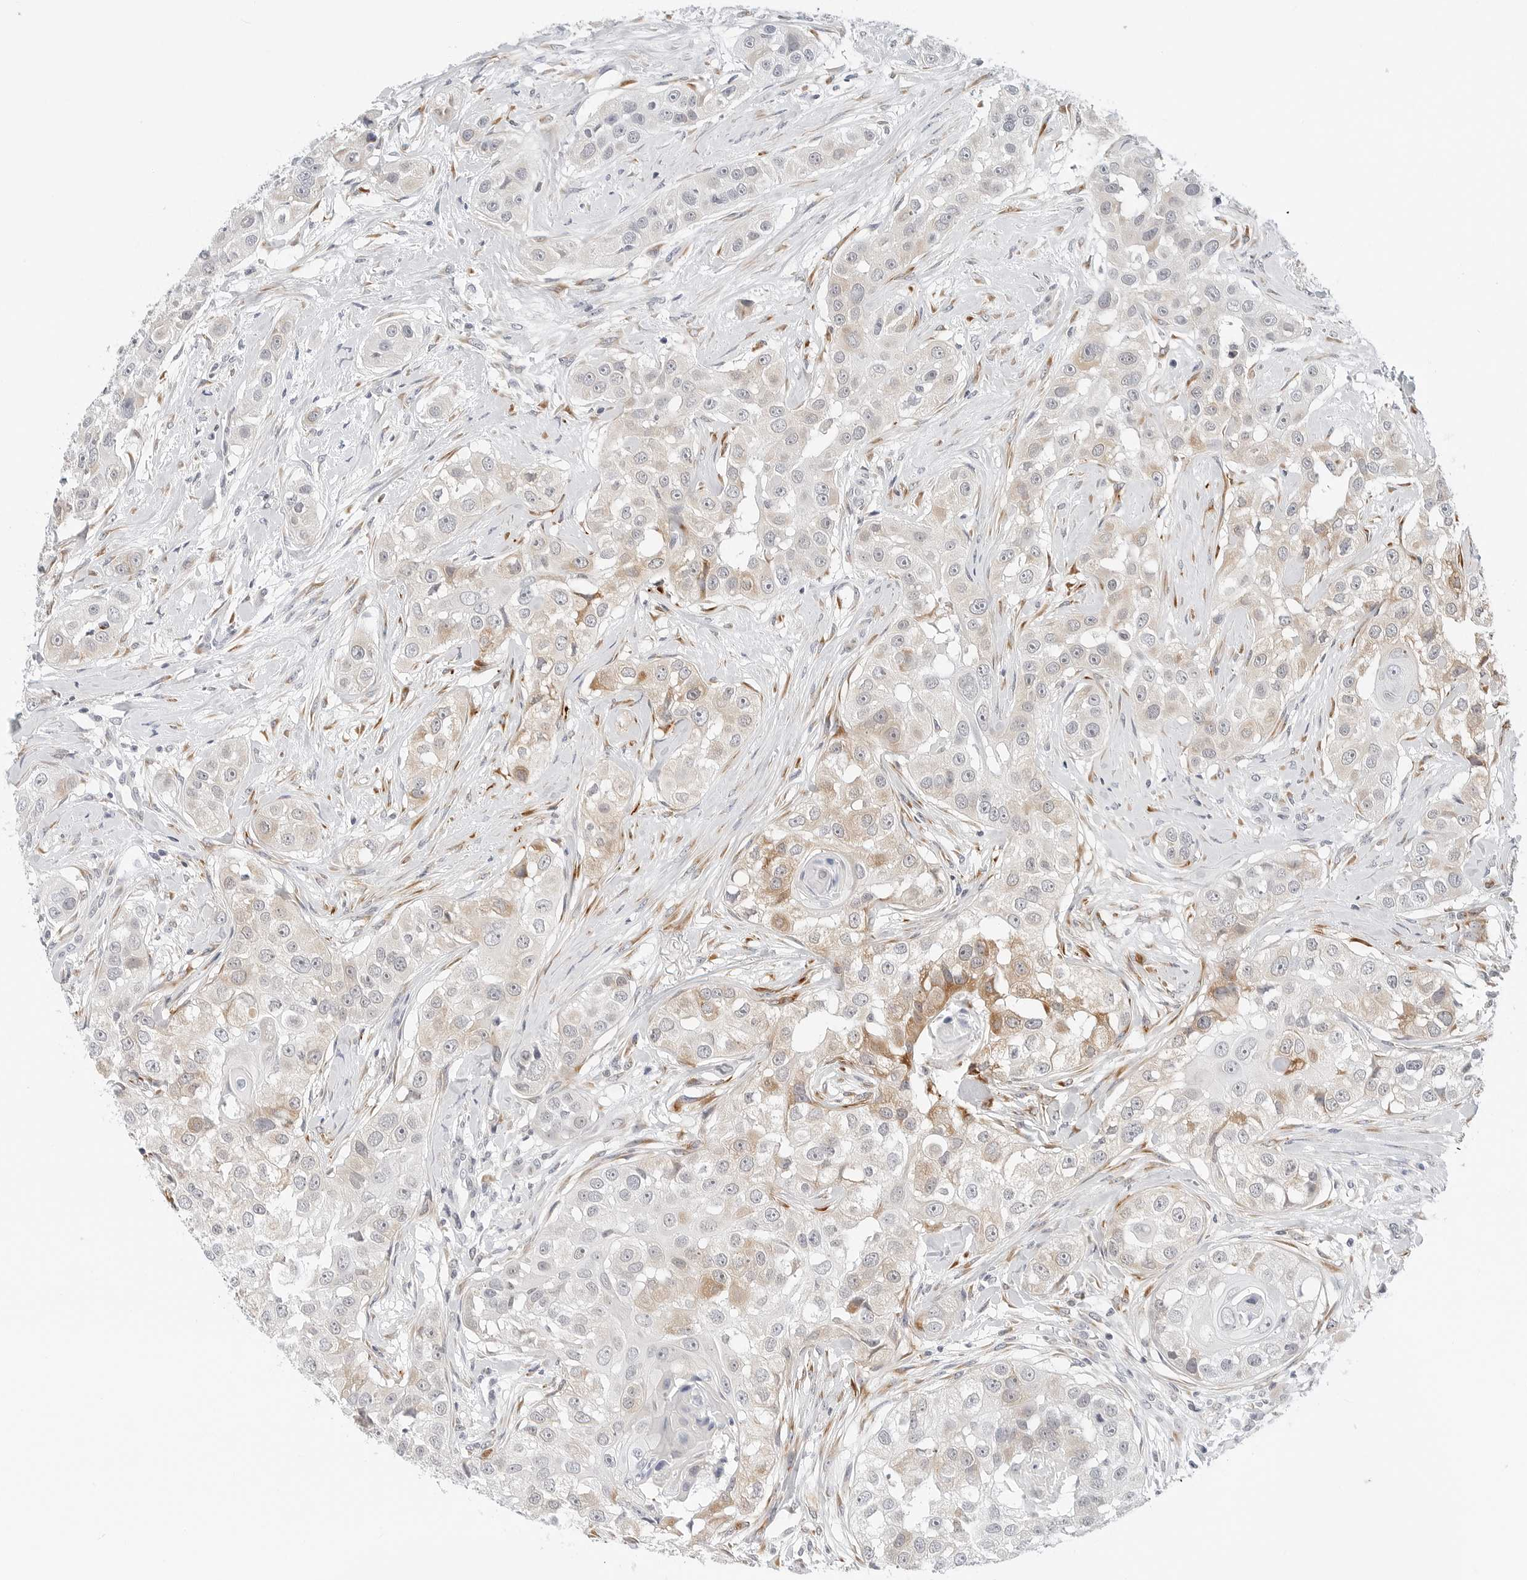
{"staining": {"intensity": "moderate", "quantity": "<25%", "location": "cytoplasmic/membranous"}, "tissue": "head and neck cancer", "cell_type": "Tumor cells", "image_type": "cancer", "snomed": [{"axis": "morphology", "description": "Normal tissue, NOS"}, {"axis": "morphology", "description": "Squamous cell carcinoma, NOS"}, {"axis": "topography", "description": "Skeletal muscle"}, {"axis": "topography", "description": "Head-Neck"}], "caption": "Squamous cell carcinoma (head and neck) stained with a brown dye displays moderate cytoplasmic/membranous positive staining in approximately <25% of tumor cells.", "gene": "TSEN2", "patient": {"sex": "male", "age": 51}}